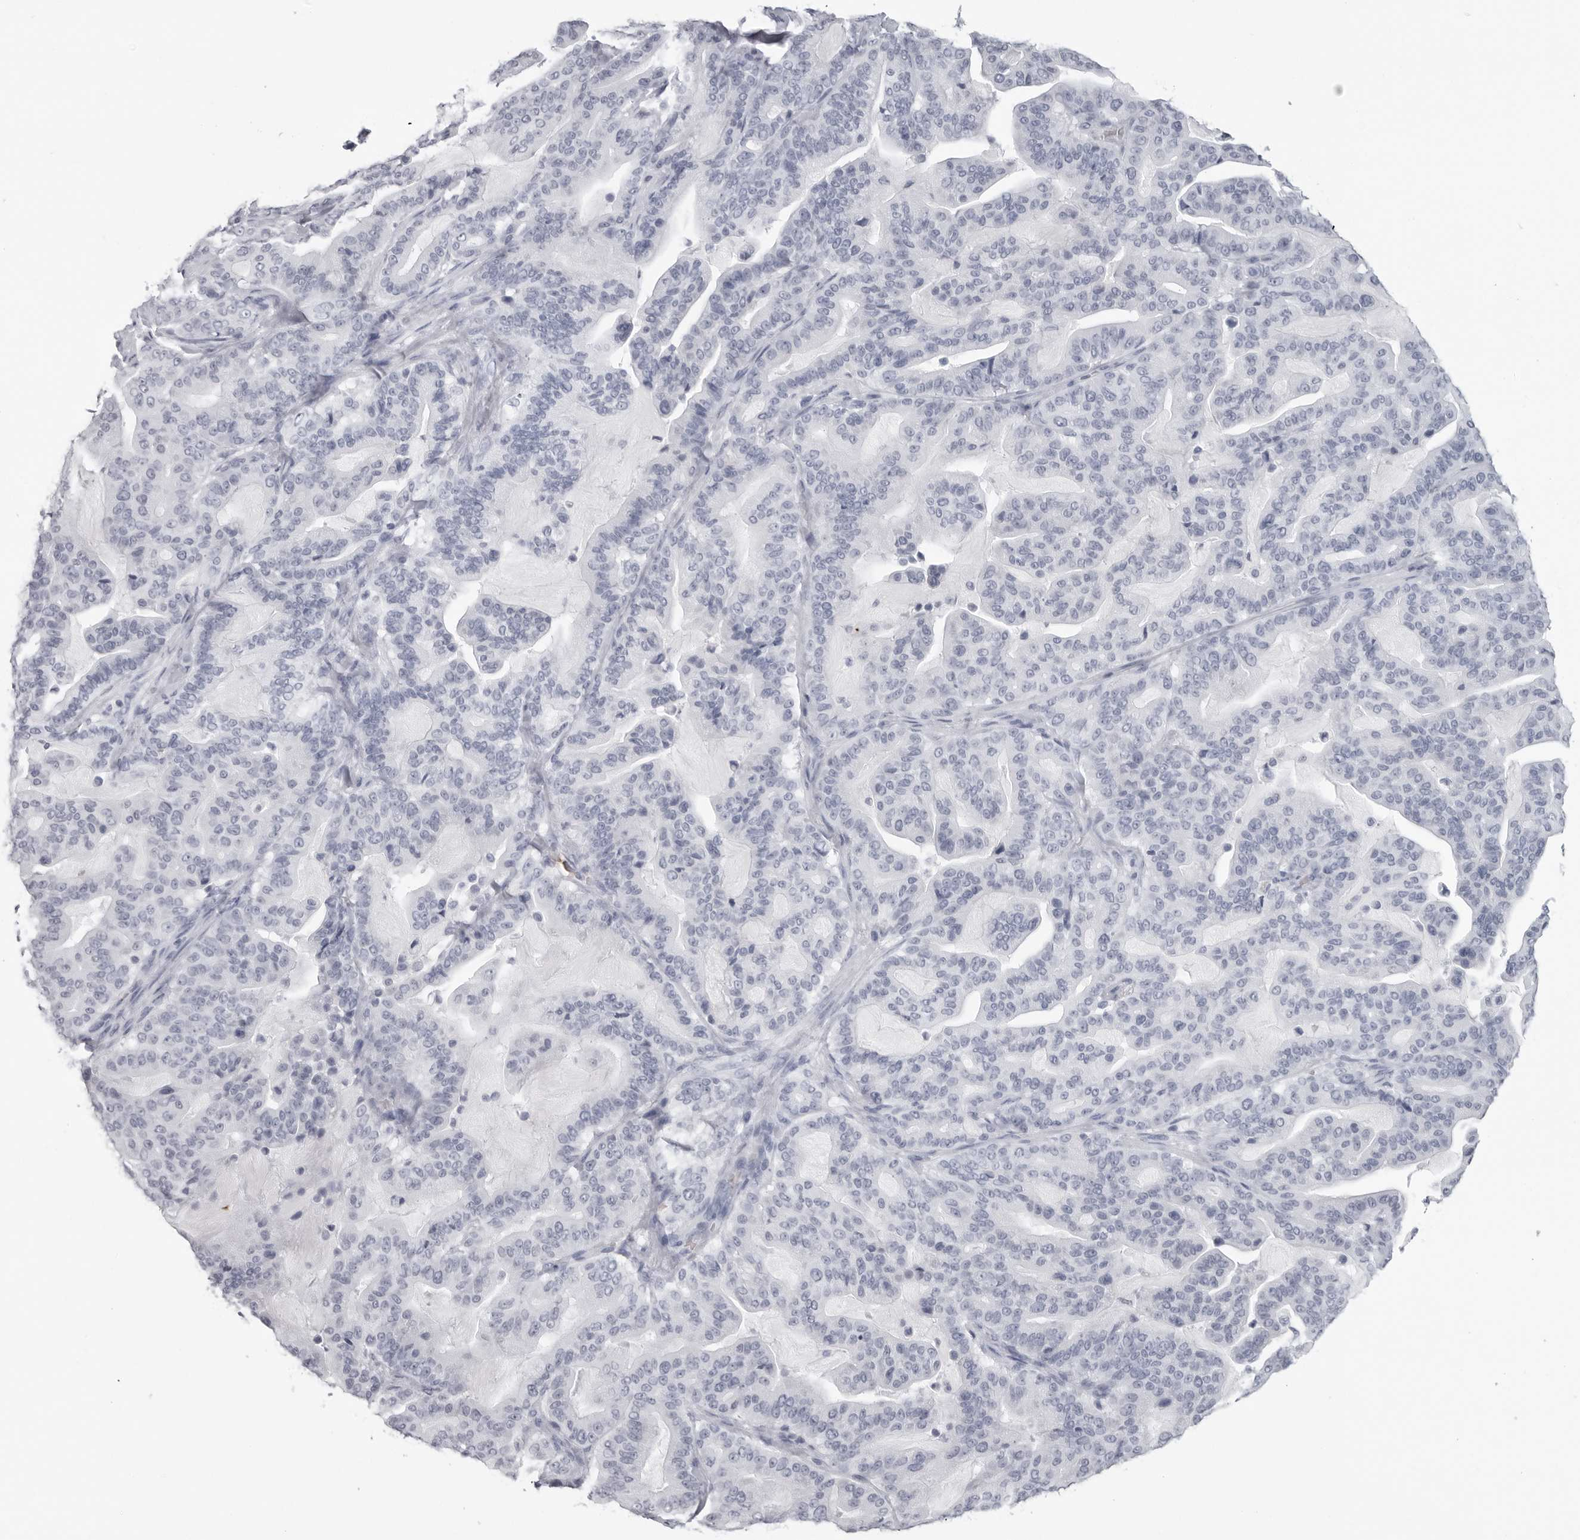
{"staining": {"intensity": "negative", "quantity": "none", "location": "none"}, "tissue": "pancreatic cancer", "cell_type": "Tumor cells", "image_type": "cancer", "snomed": [{"axis": "morphology", "description": "Adenocarcinoma, NOS"}, {"axis": "topography", "description": "Pancreas"}], "caption": "Tumor cells are negative for protein expression in human pancreatic cancer (adenocarcinoma). Brightfield microscopy of immunohistochemistry stained with DAB (brown) and hematoxylin (blue), captured at high magnification.", "gene": "EPB41", "patient": {"sex": "male", "age": 63}}